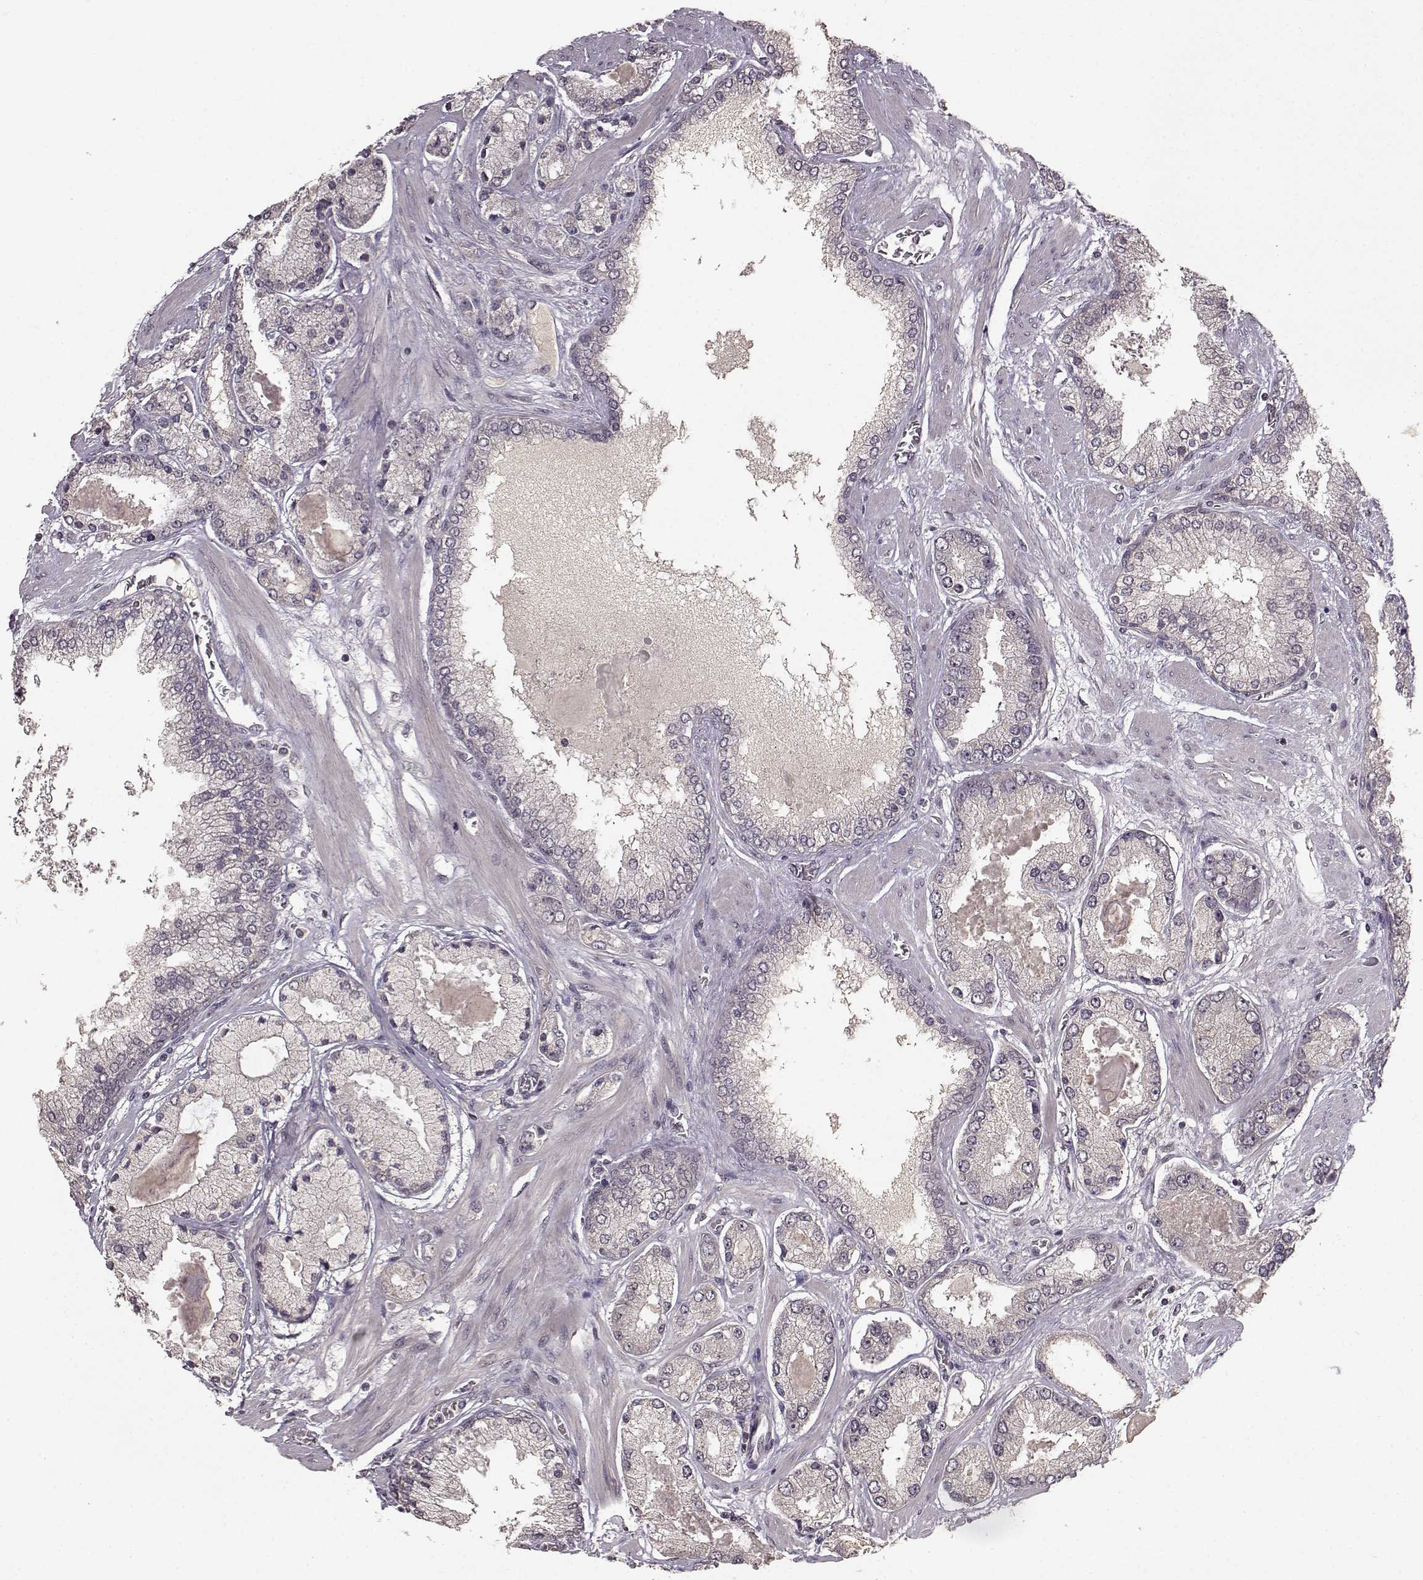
{"staining": {"intensity": "negative", "quantity": "none", "location": "none"}, "tissue": "prostate cancer", "cell_type": "Tumor cells", "image_type": "cancer", "snomed": [{"axis": "morphology", "description": "Adenocarcinoma, High grade"}, {"axis": "topography", "description": "Prostate"}], "caption": "DAB immunohistochemical staining of human prostate adenocarcinoma (high-grade) demonstrates no significant expression in tumor cells.", "gene": "NTRK2", "patient": {"sex": "male", "age": 67}}